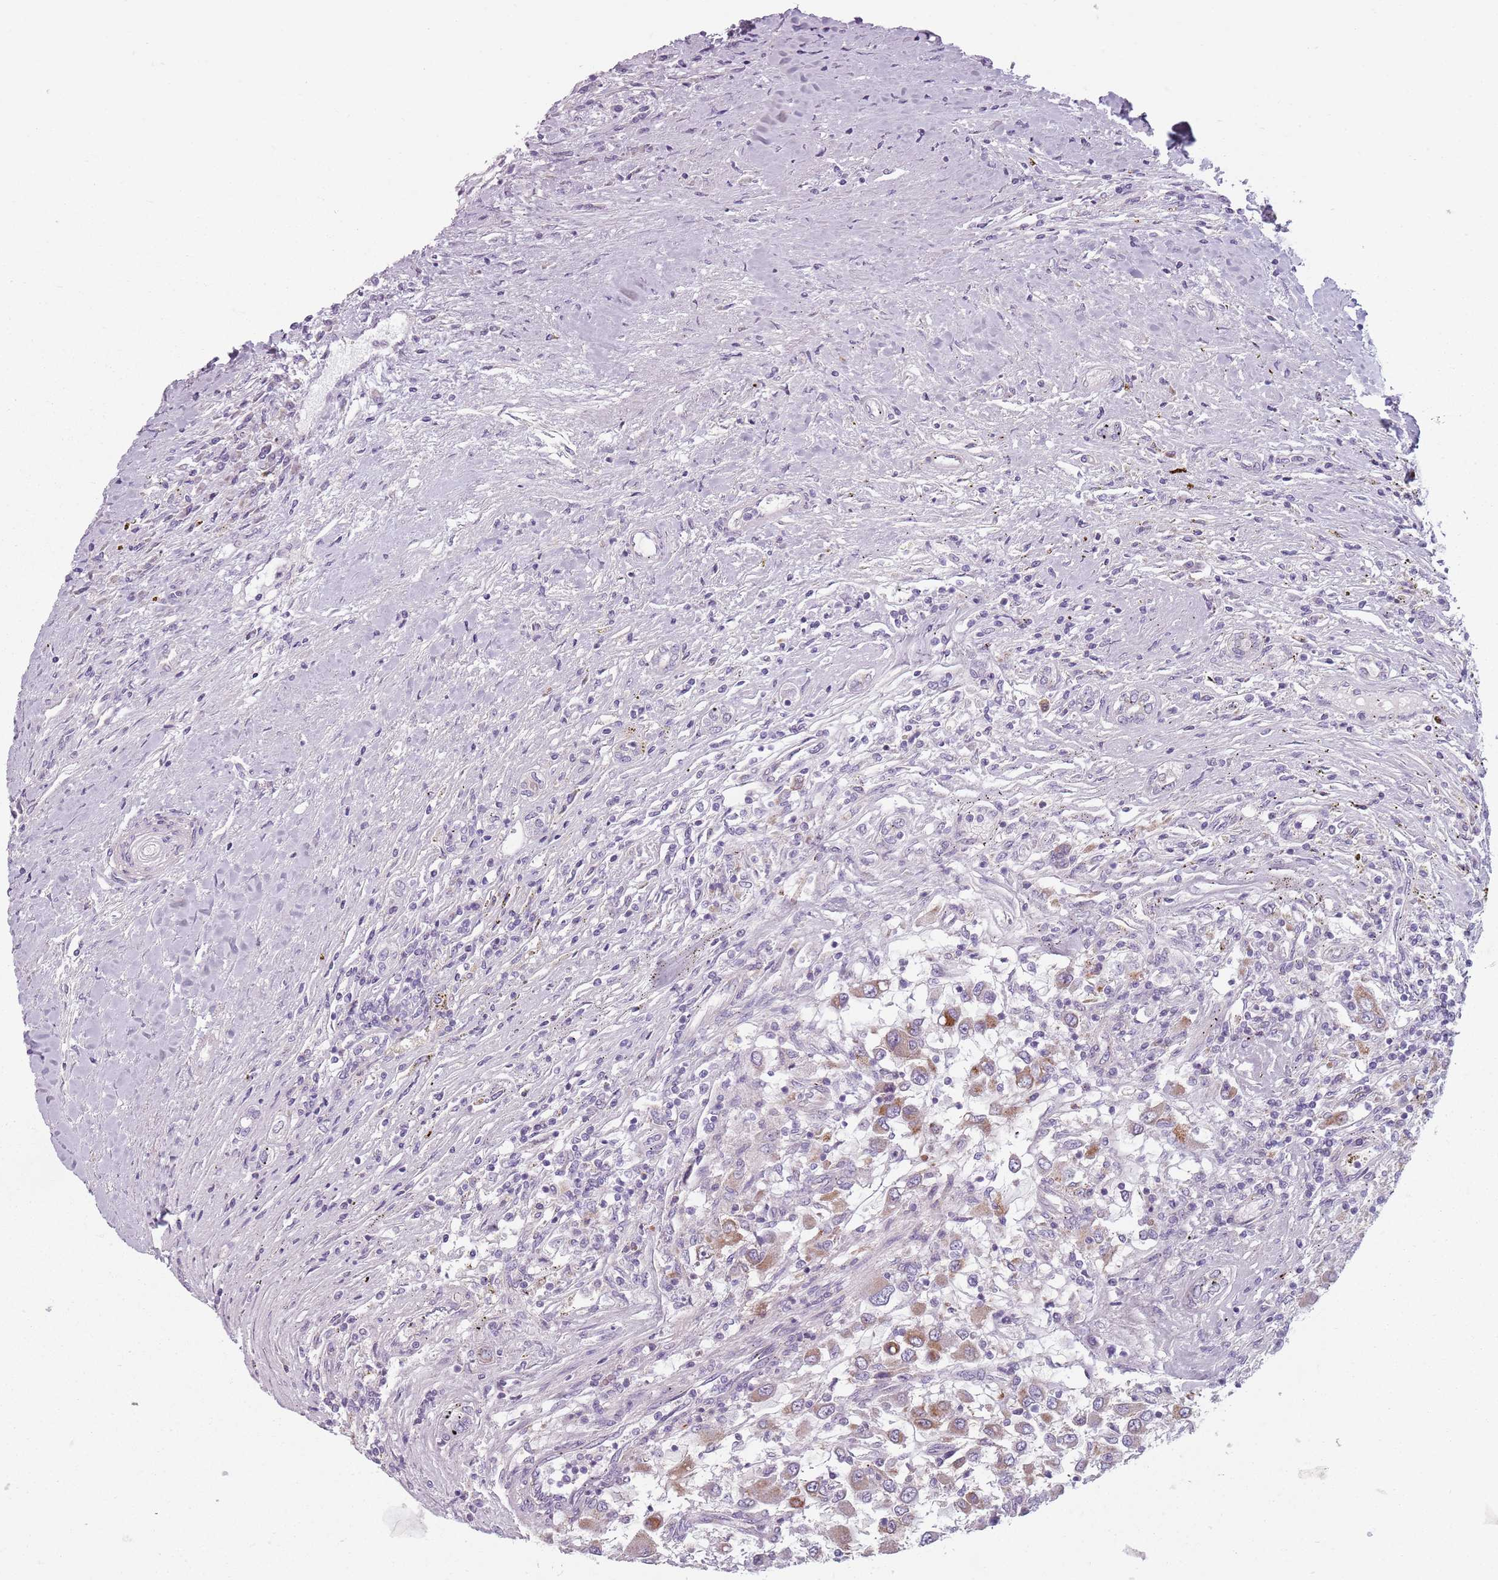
{"staining": {"intensity": "moderate", "quantity": "<25%", "location": "cytoplasmic/membranous"}, "tissue": "renal cancer", "cell_type": "Tumor cells", "image_type": "cancer", "snomed": [{"axis": "morphology", "description": "Adenocarcinoma, NOS"}, {"axis": "topography", "description": "Kidney"}], "caption": "This is an image of IHC staining of renal cancer, which shows moderate expression in the cytoplasmic/membranous of tumor cells.", "gene": "MEGF8", "patient": {"sex": "female", "age": 67}}